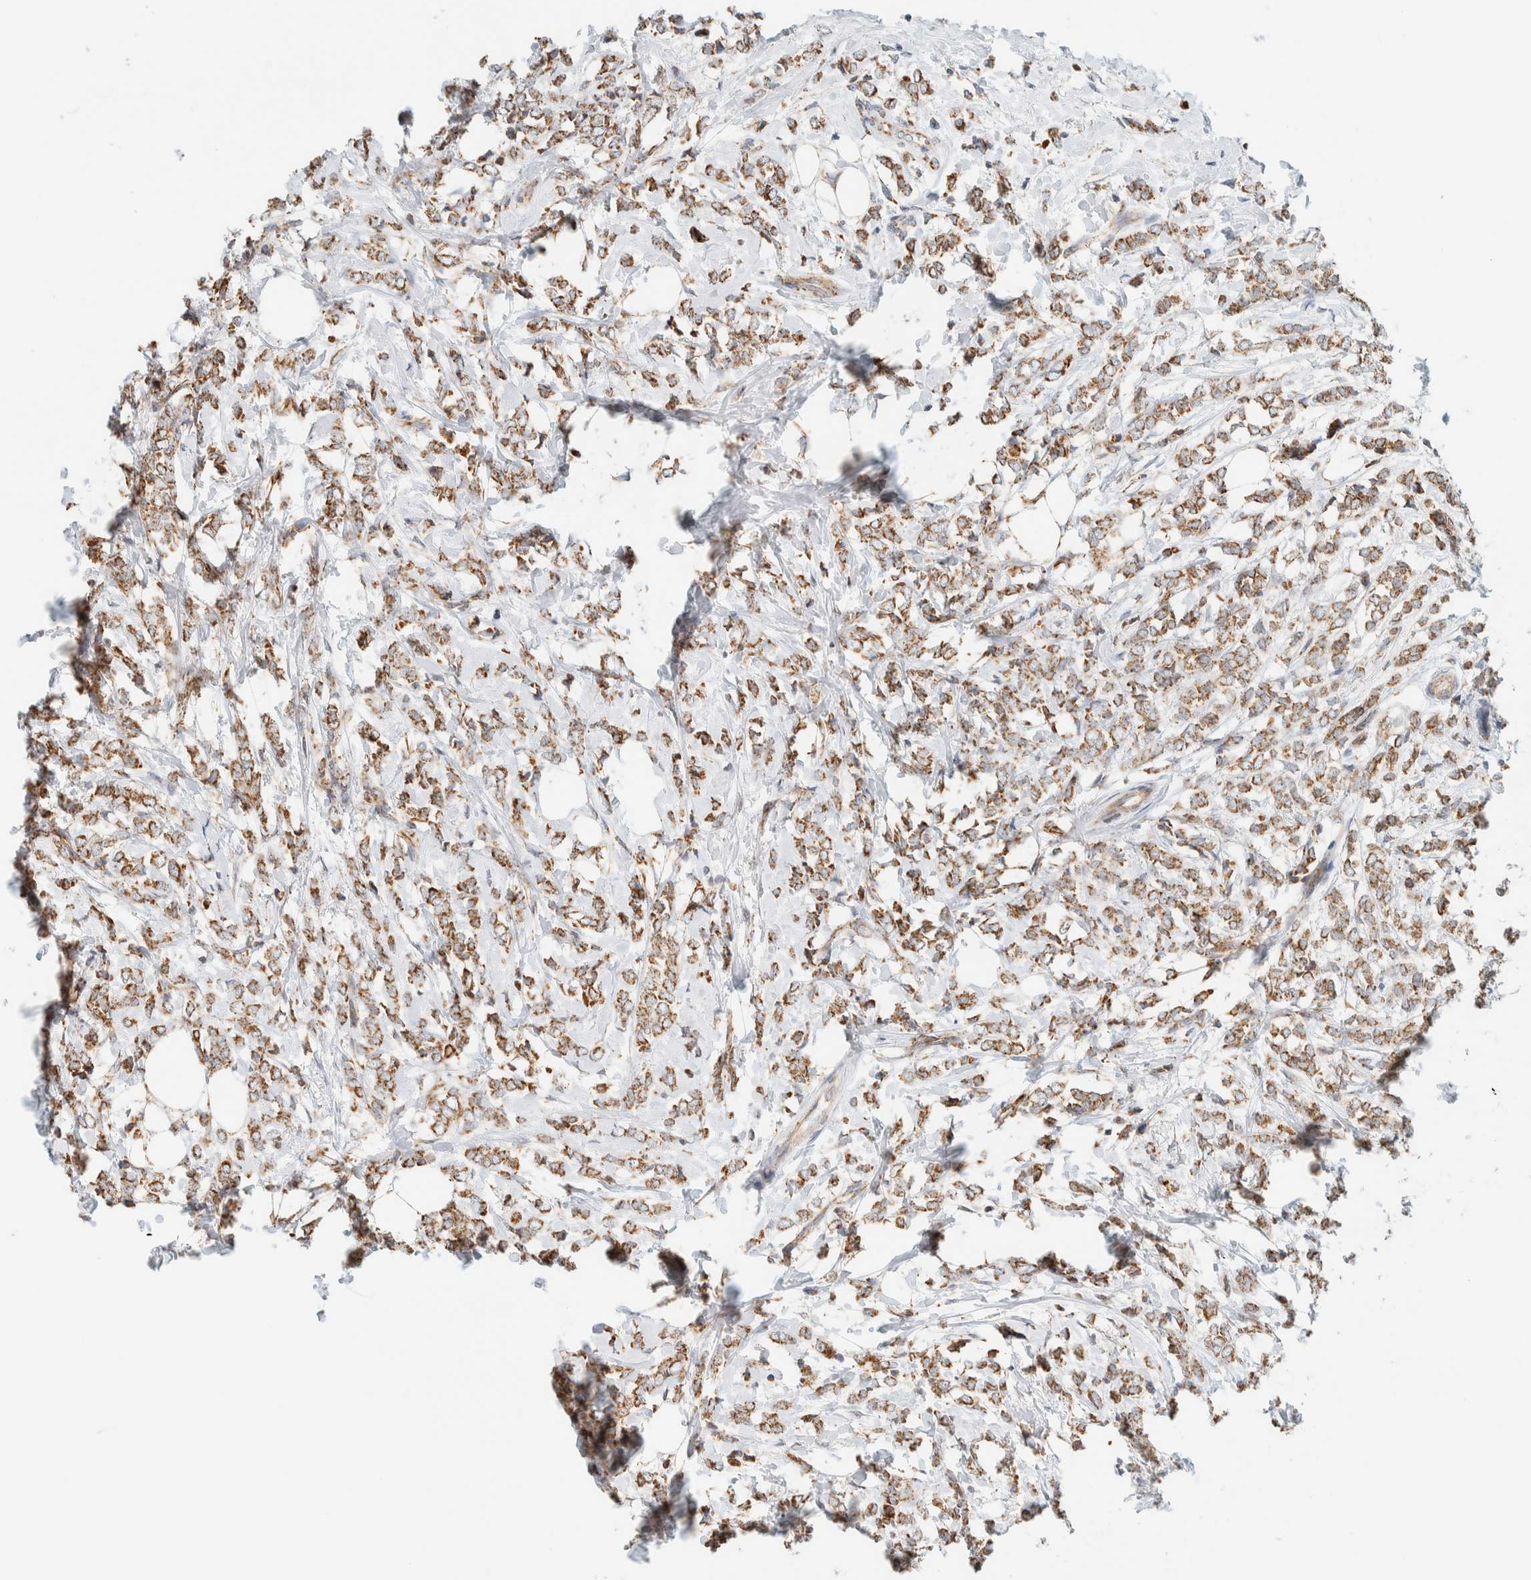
{"staining": {"intensity": "moderate", "quantity": ">75%", "location": "cytoplasmic/membranous"}, "tissue": "breast cancer", "cell_type": "Tumor cells", "image_type": "cancer", "snomed": [{"axis": "morphology", "description": "Normal tissue, NOS"}, {"axis": "morphology", "description": "Lobular carcinoma"}, {"axis": "topography", "description": "Breast"}], "caption": "An immunohistochemistry histopathology image of neoplastic tissue is shown. Protein staining in brown shows moderate cytoplasmic/membranous positivity in lobular carcinoma (breast) within tumor cells. (DAB (3,3'-diaminobenzidine) IHC with brightfield microscopy, high magnification).", "gene": "KIFAP3", "patient": {"sex": "female", "age": 47}}